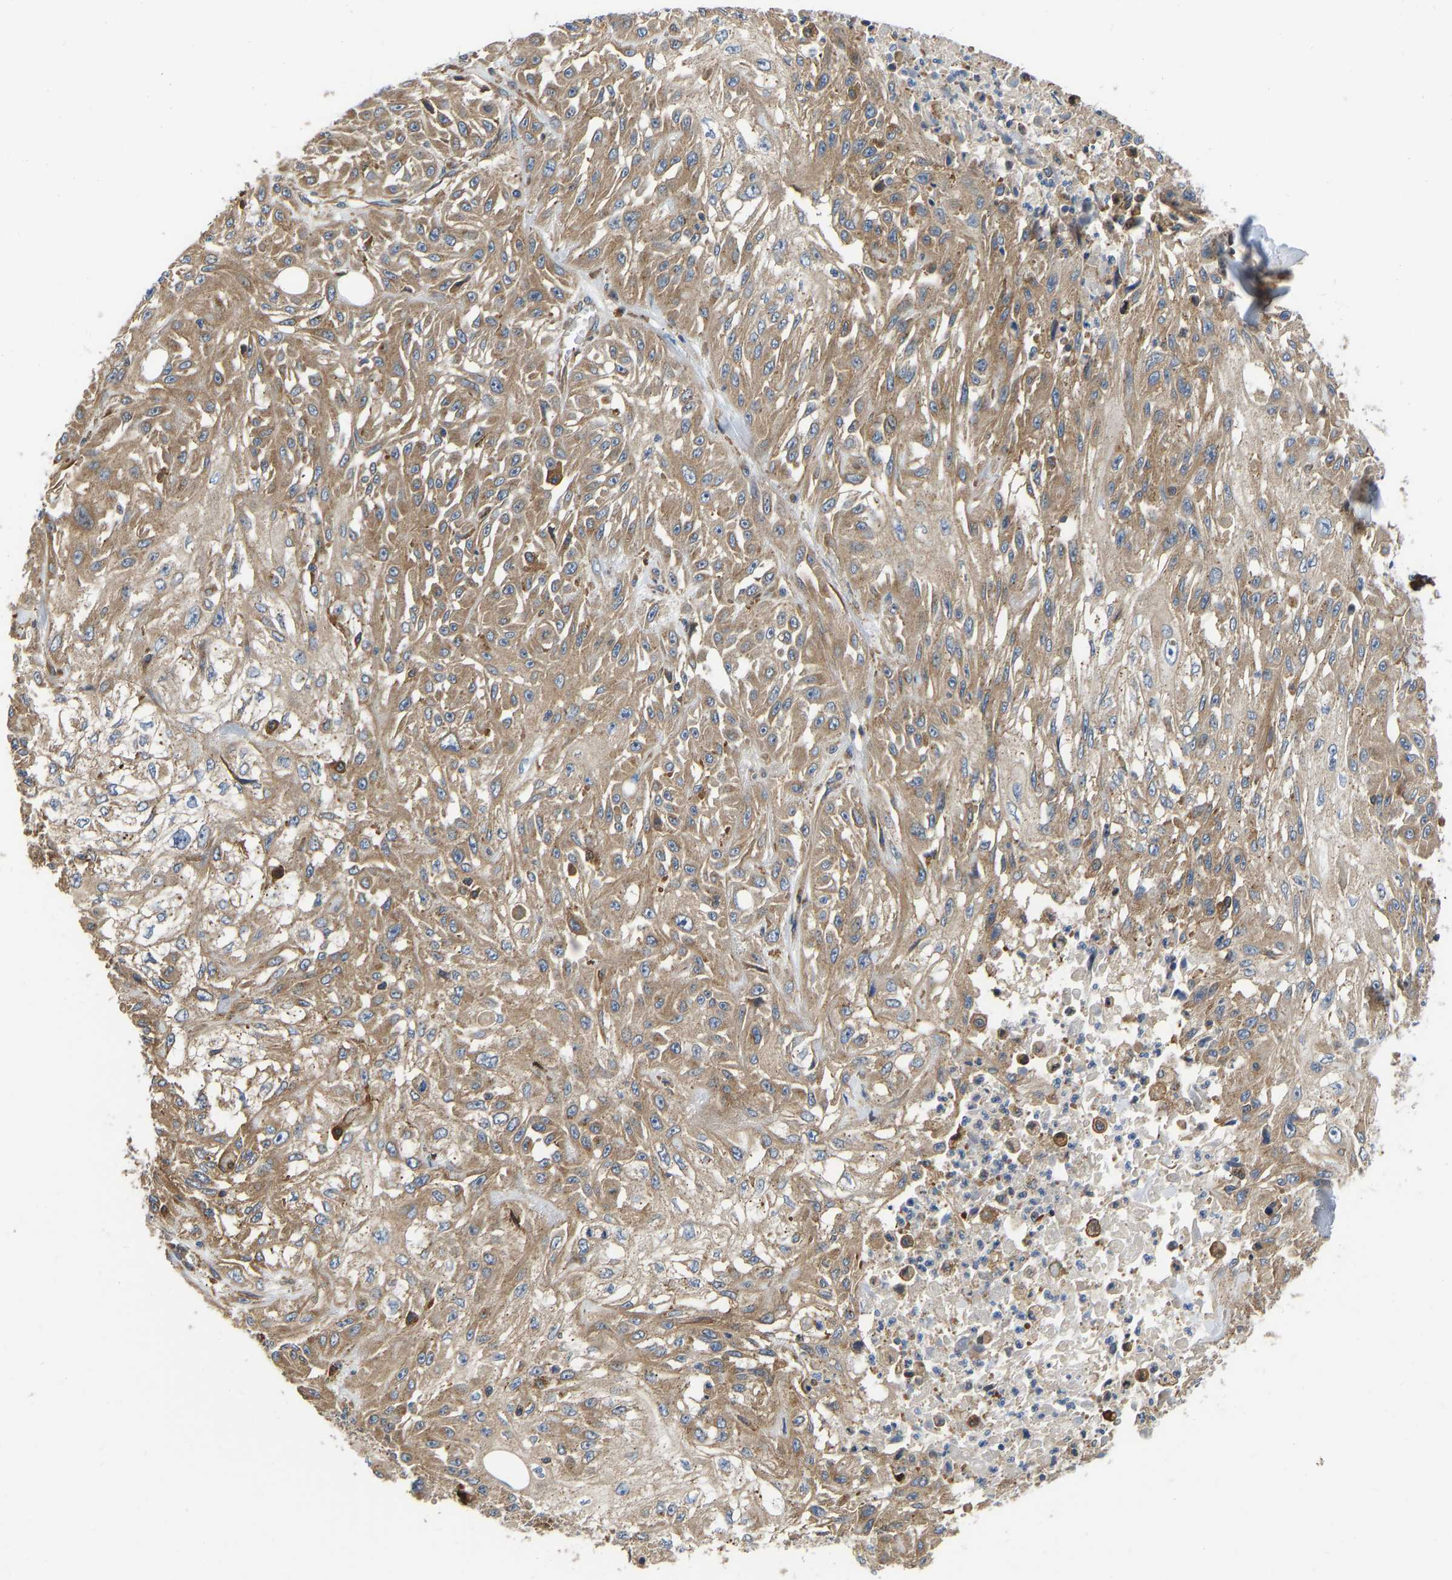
{"staining": {"intensity": "moderate", "quantity": ">75%", "location": "cytoplasmic/membranous"}, "tissue": "skin cancer", "cell_type": "Tumor cells", "image_type": "cancer", "snomed": [{"axis": "morphology", "description": "Squamous cell carcinoma, NOS"}, {"axis": "morphology", "description": "Squamous cell carcinoma, metastatic, NOS"}, {"axis": "topography", "description": "Skin"}, {"axis": "topography", "description": "Lymph node"}], "caption": "Metastatic squamous cell carcinoma (skin) tissue exhibits moderate cytoplasmic/membranous positivity in approximately >75% of tumor cells", "gene": "FLNB", "patient": {"sex": "male", "age": 75}}